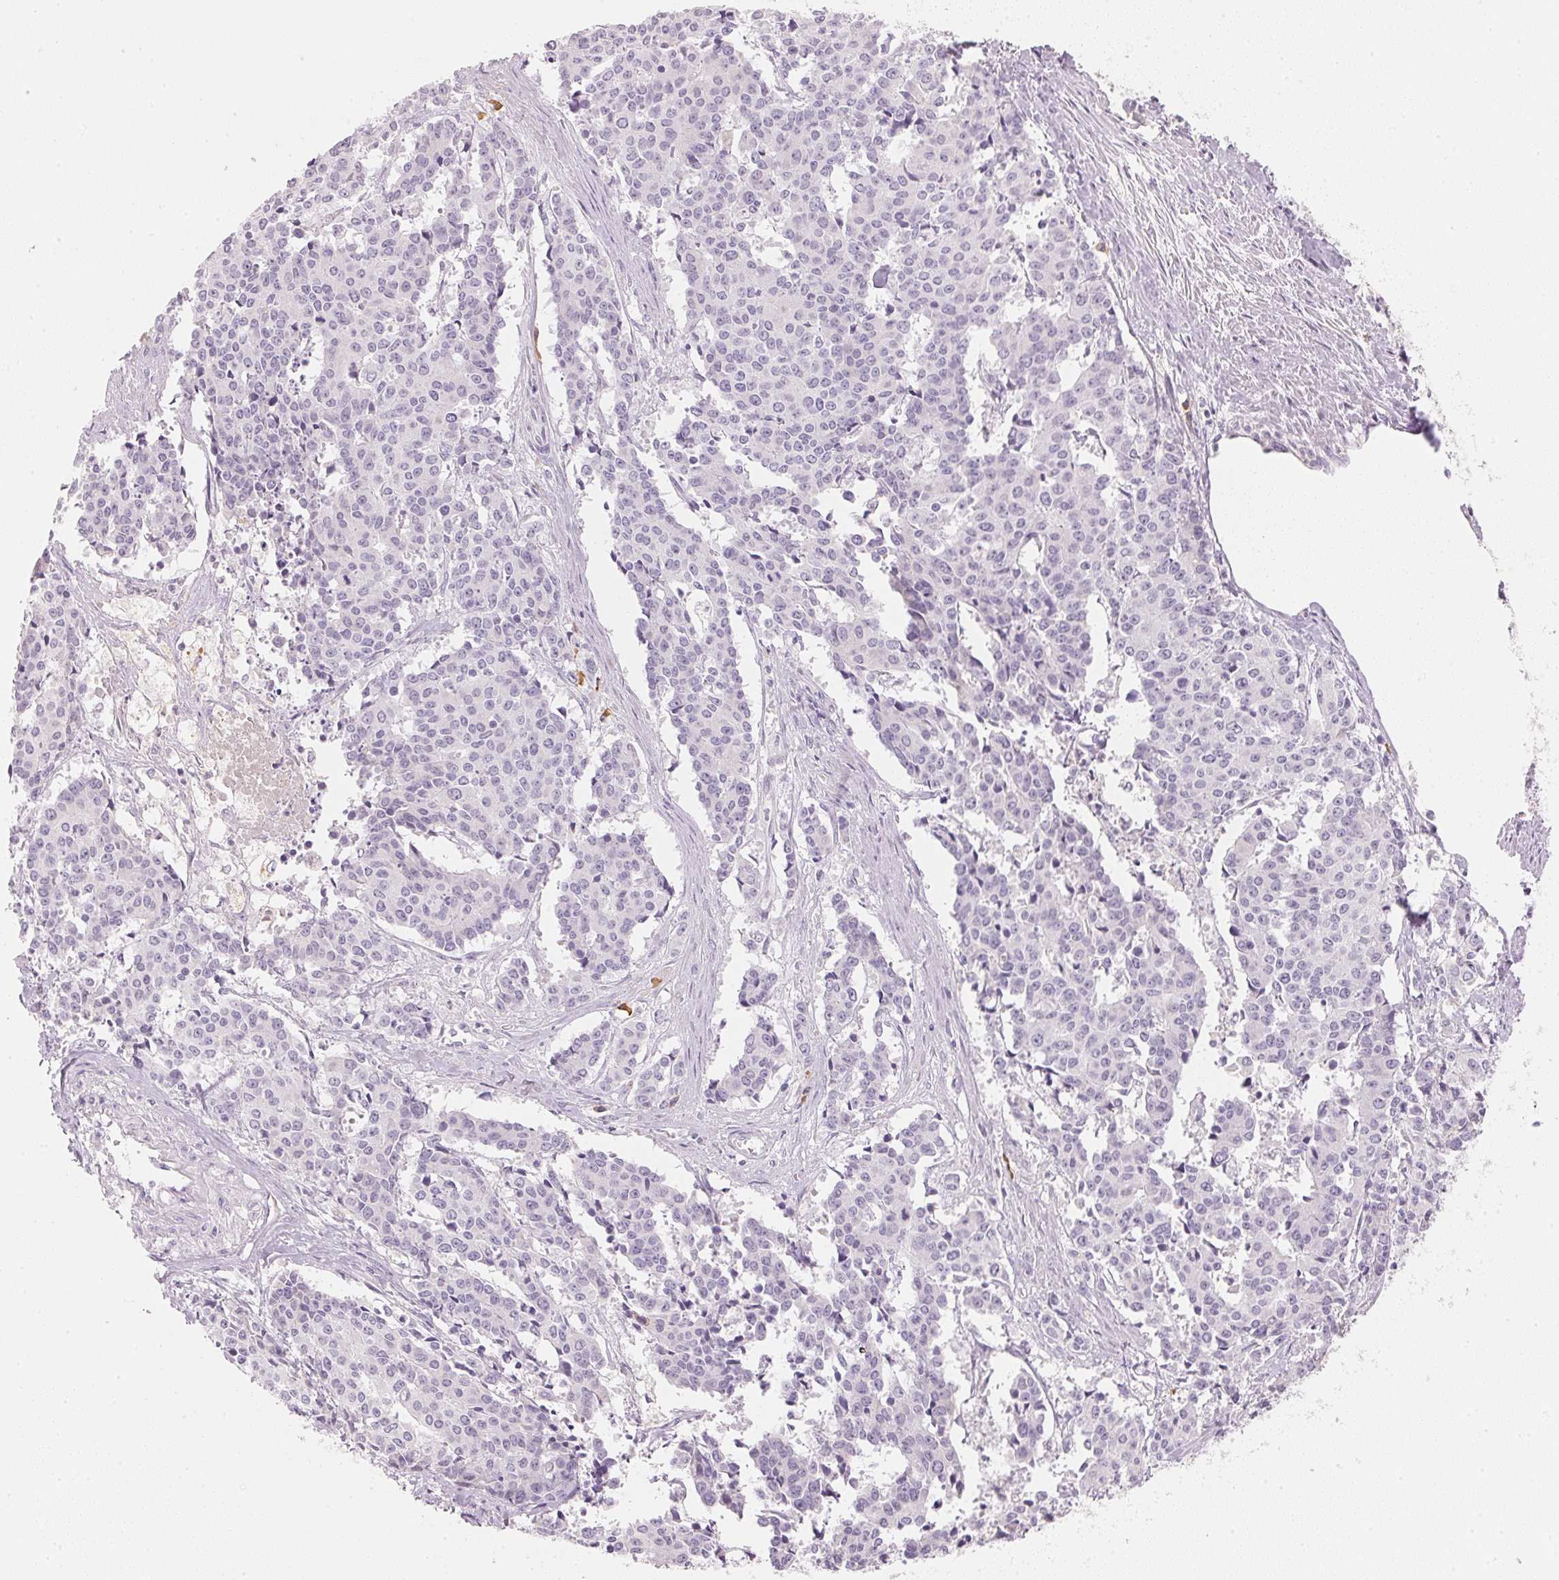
{"staining": {"intensity": "negative", "quantity": "none", "location": "none"}, "tissue": "cervical cancer", "cell_type": "Tumor cells", "image_type": "cancer", "snomed": [{"axis": "morphology", "description": "Squamous cell carcinoma, NOS"}, {"axis": "topography", "description": "Cervix"}], "caption": "An image of squamous cell carcinoma (cervical) stained for a protein reveals no brown staining in tumor cells. (DAB immunohistochemistry, high magnification).", "gene": "RMDN2", "patient": {"sex": "female", "age": 28}}